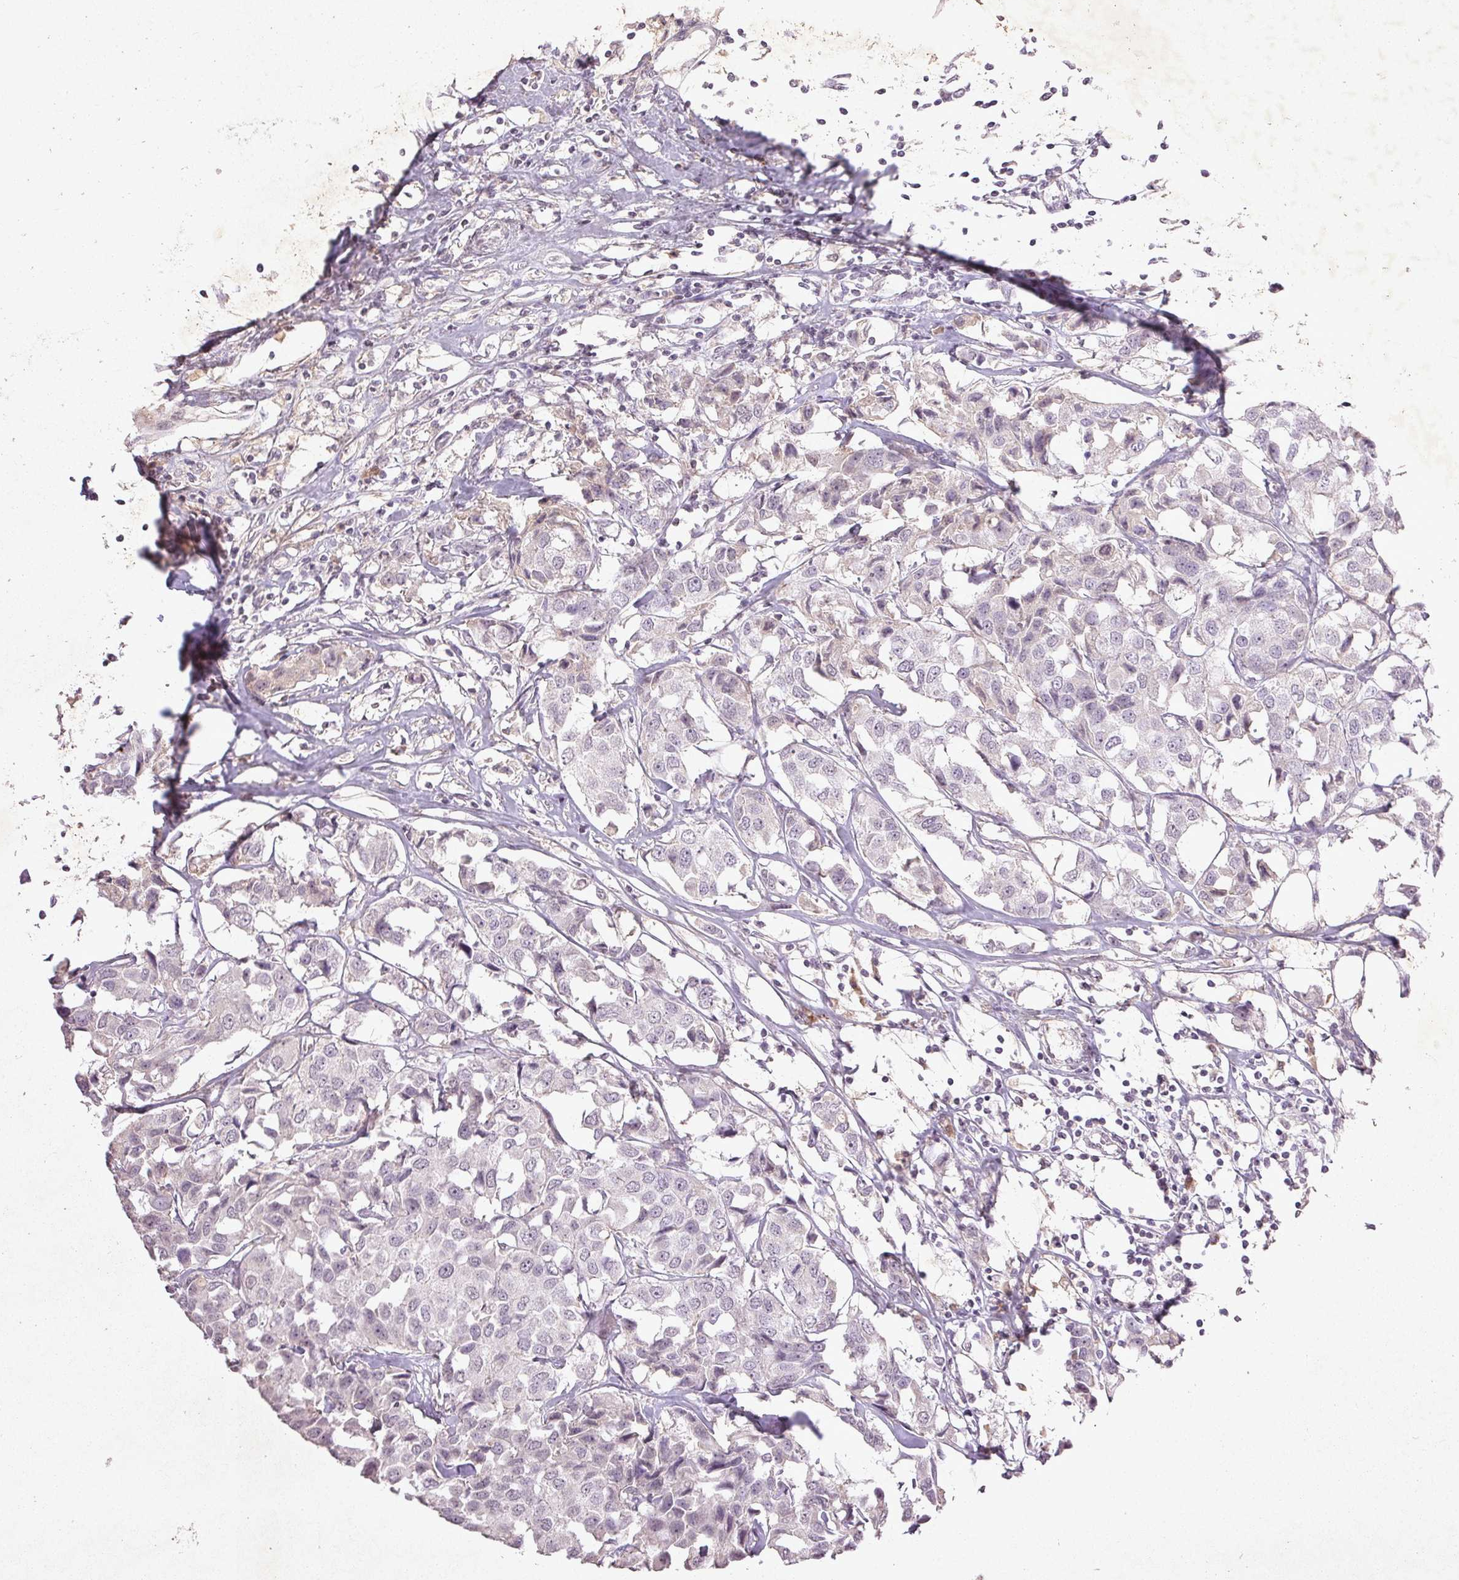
{"staining": {"intensity": "negative", "quantity": "none", "location": "none"}, "tissue": "breast cancer", "cell_type": "Tumor cells", "image_type": "cancer", "snomed": [{"axis": "morphology", "description": "Duct carcinoma"}, {"axis": "topography", "description": "Breast"}], "caption": "An immunohistochemistry histopathology image of breast intraductal carcinoma is shown. There is no staining in tumor cells of breast intraductal carcinoma.", "gene": "FAM168B", "patient": {"sex": "female", "age": 80}}